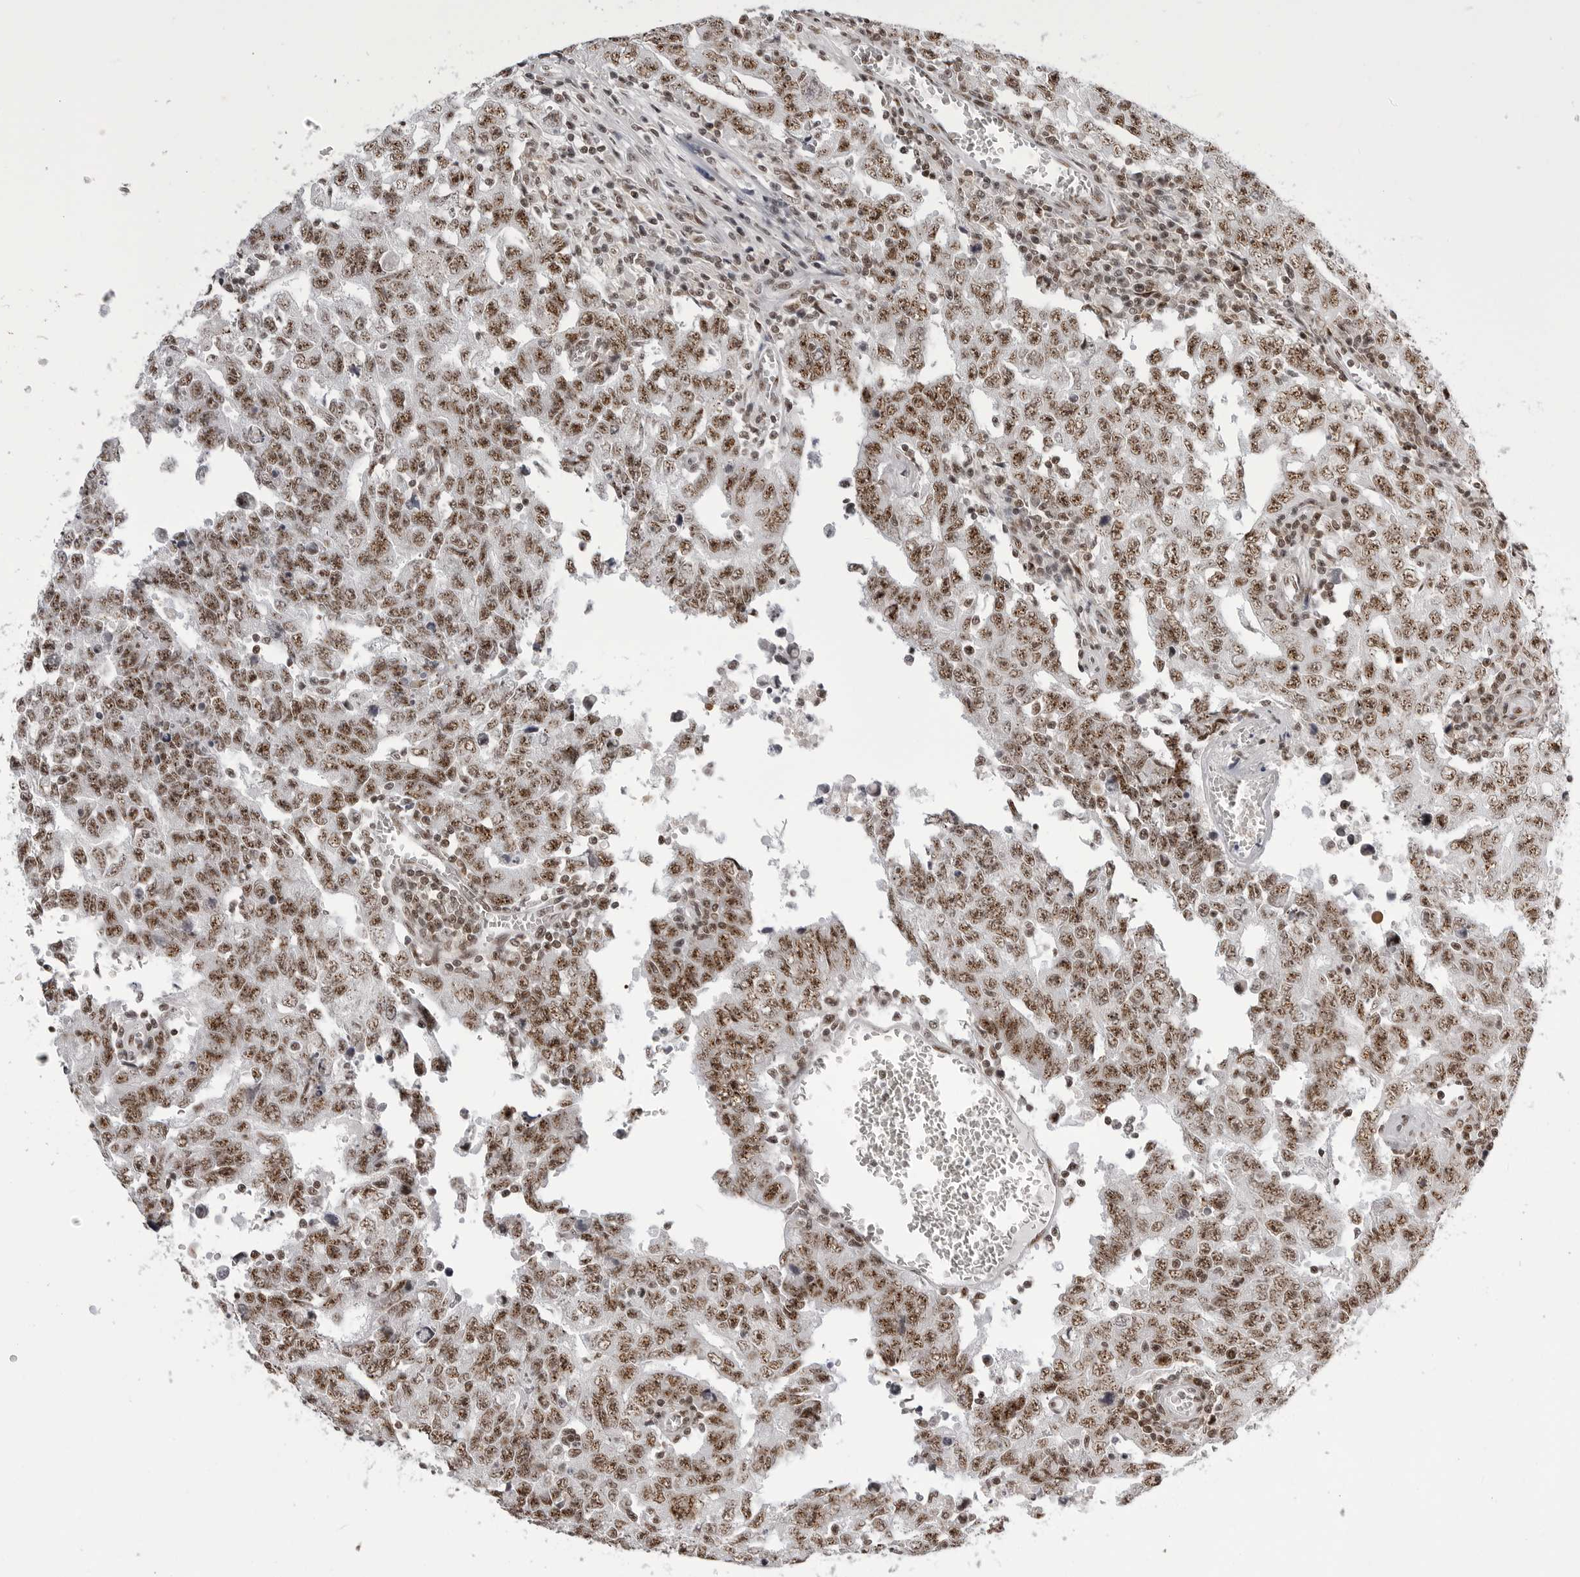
{"staining": {"intensity": "strong", "quantity": ">75%", "location": "nuclear"}, "tissue": "testis cancer", "cell_type": "Tumor cells", "image_type": "cancer", "snomed": [{"axis": "morphology", "description": "Carcinoma, Embryonal, NOS"}, {"axis": "topography", "description": "Testis"}], "caption": "Brown immunohistochemical staining in human embryonal carcinoma (testis) shows strong nuclear expression in approximately >75% of tumor cells.", "gene": "WRAP53", "patient": {"sex": "male", "age": 26}}